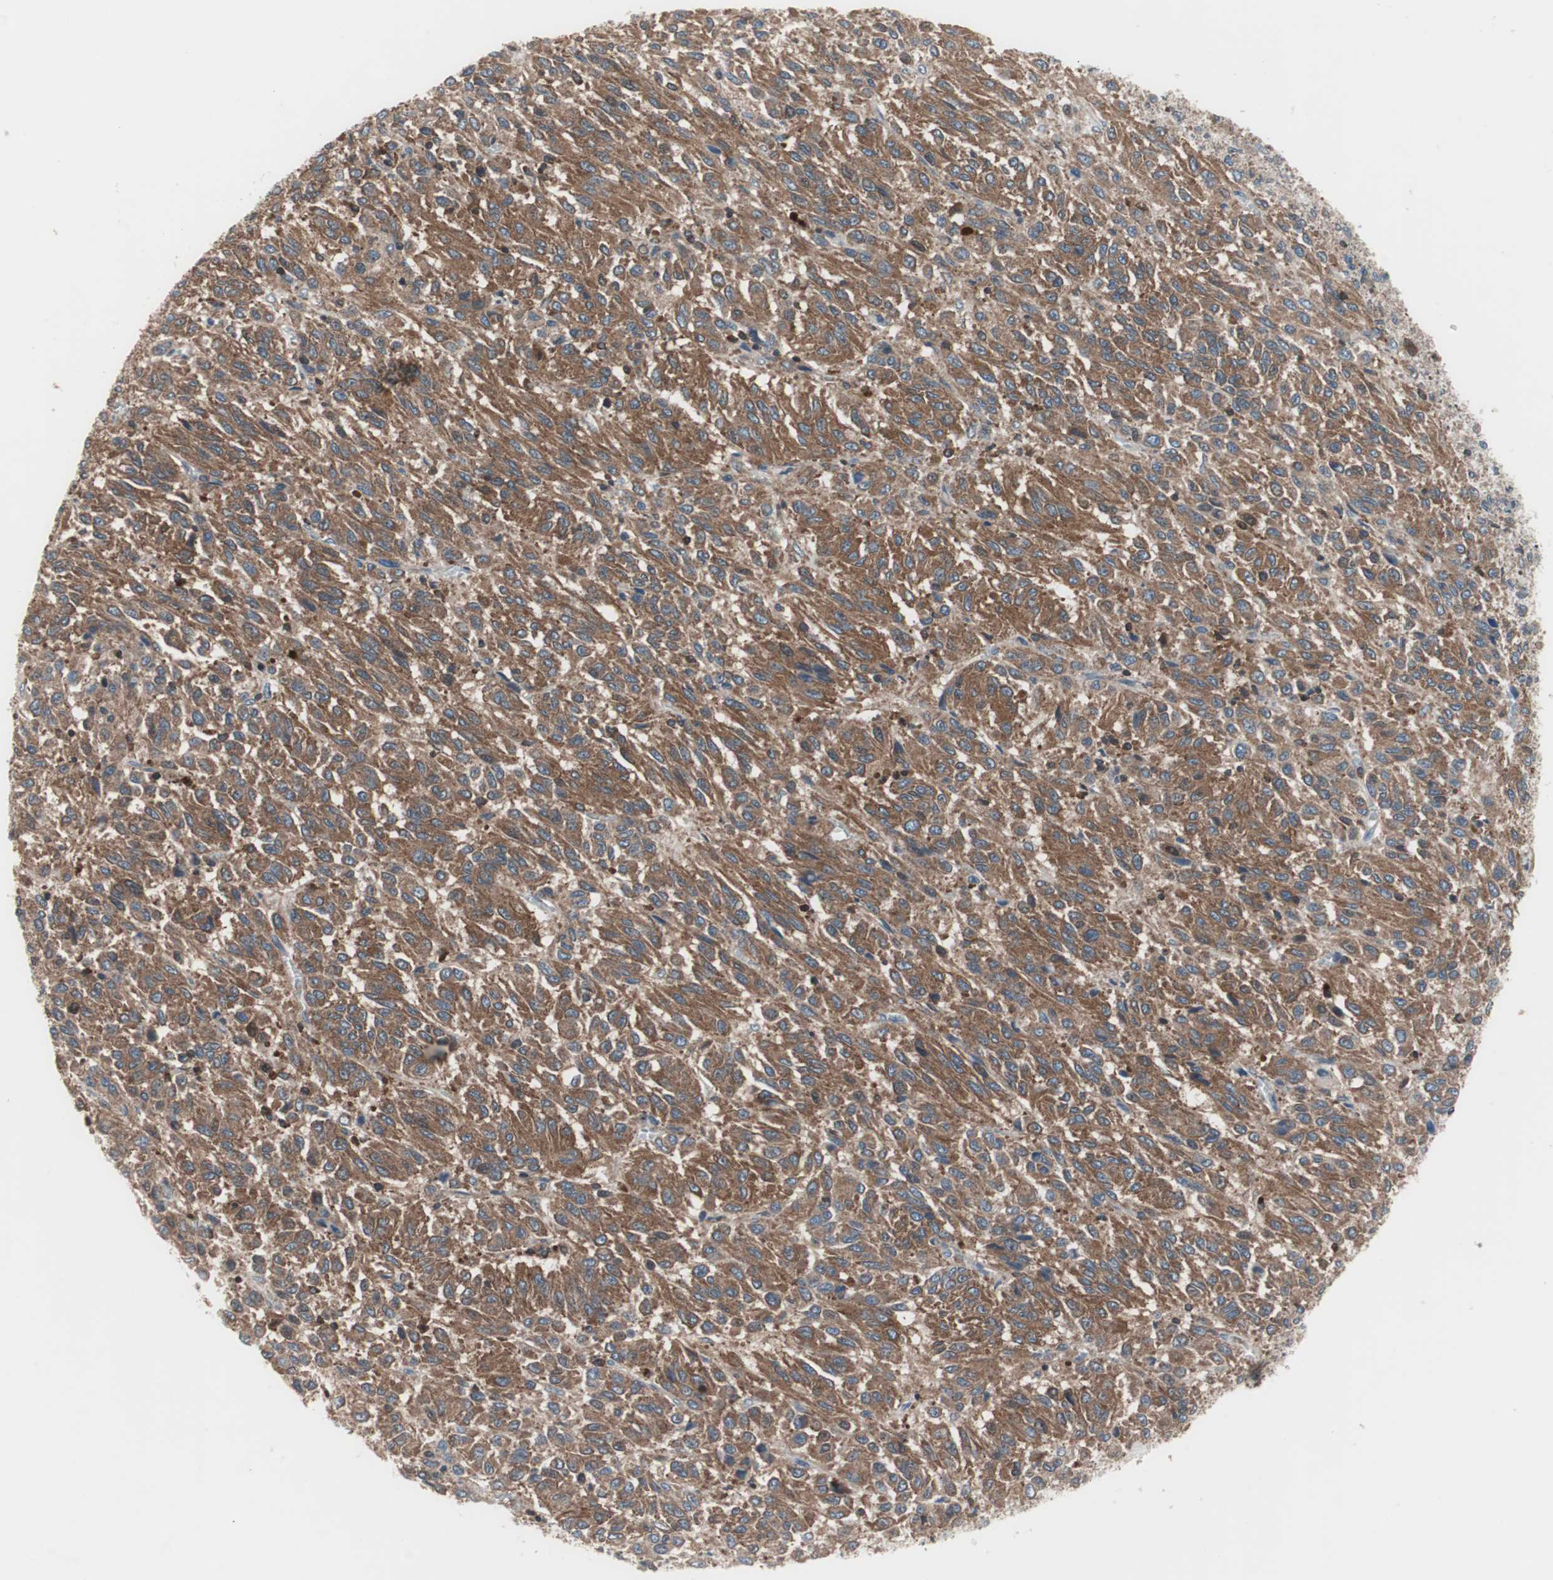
{"staining": {"intensity": "moderate", "quantity": ">75%", "location": "cytoplasmic/membranous"}, "tissue": "melanoma", "cell_type": "Tumor cells", "image_type": "cancer", "snomed": [{"axis": "morphology", "description": "Malignant melanoma, Metastatic site"}, {"axis": "topography", "description": "Lung"}], "caption": "Melanoma stained for a protein (brown) exhibits moderate cytoplasmic/membranous positive positivity in about >75% of tumor cells.", "gene": "PIK3R1", "patient": {"sex": "male", "age": 64}}